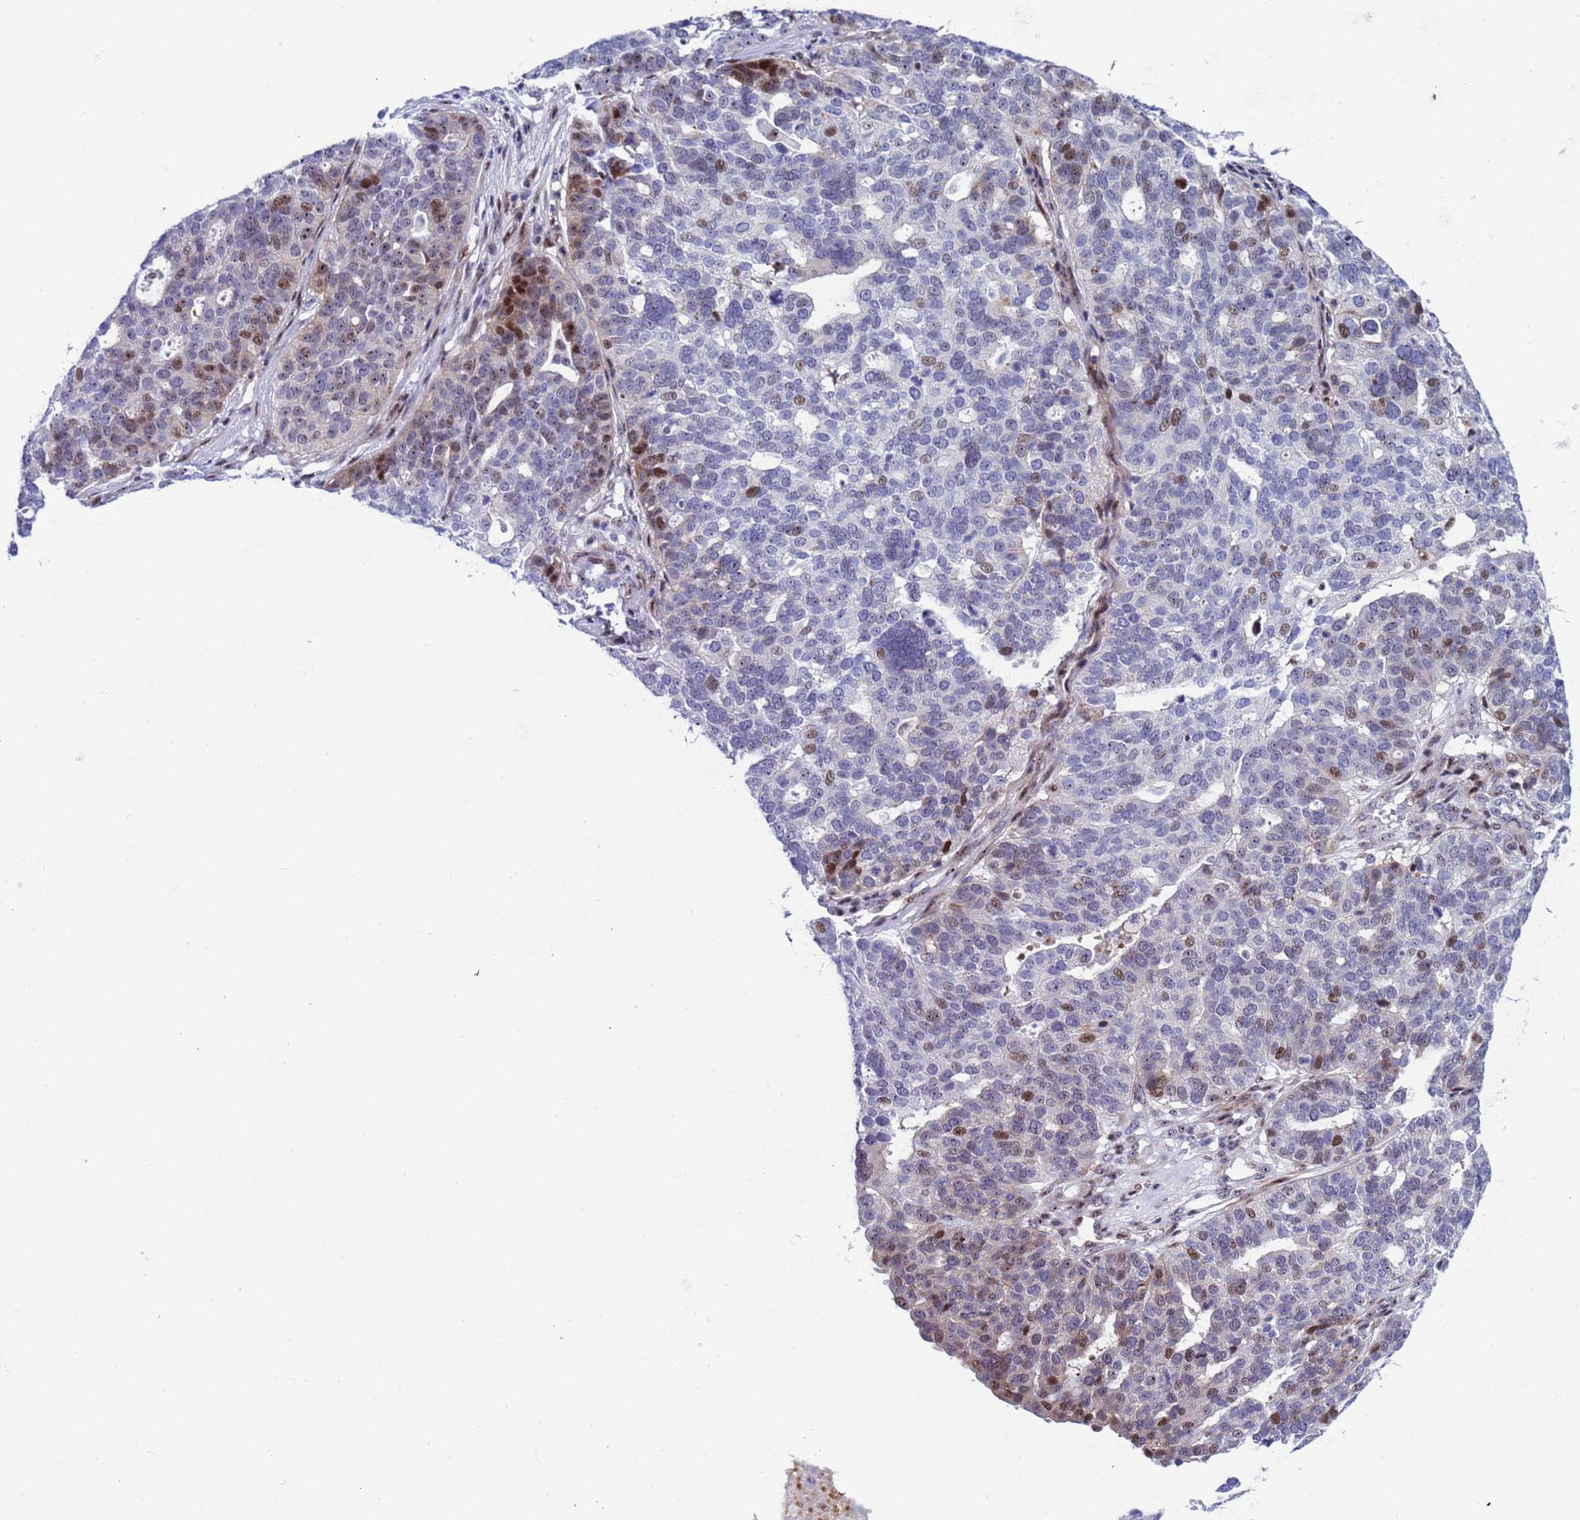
{"staining": {"intensity": "moderate", "quantity": "<25%", "location": "nuclear"}, "tissue": "ovarian cancer", "cell_type": "Tumor cells", "image_type": "cancer", "snomed": [{"axis": "morphology", "description": "Cystadenocarcinoma, serous, NOS"}, {"axis": "topography", "description": "Ovary"}], "caption": "Tumor cells exhibit low levels of moderate nuclear positivity in approximately <25% of cells in human ovarian serous cystadenocarcinoma.", "gene": "POP5", "patient": {"sex": "female", "age": 59}}